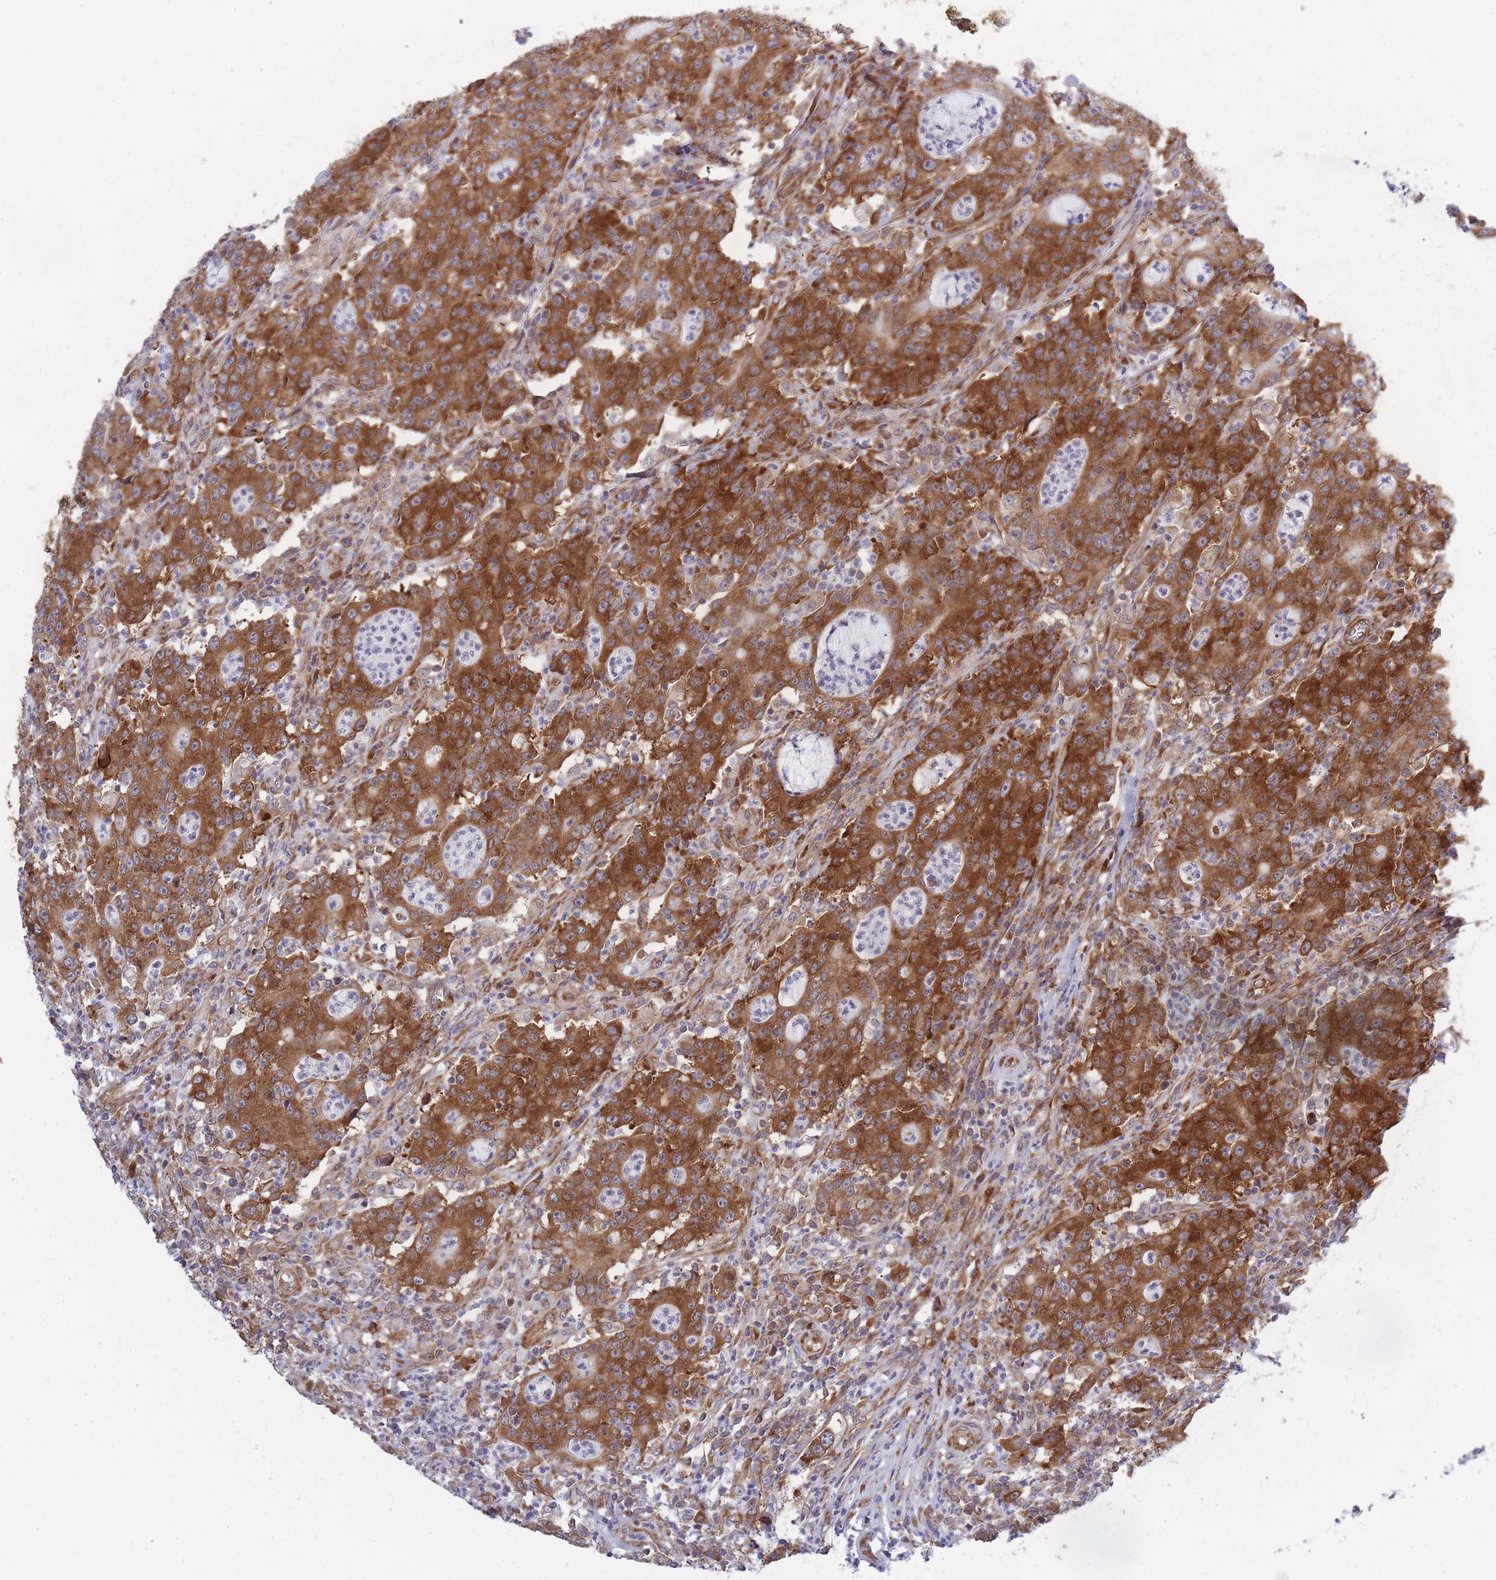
{"staining": {"intensity": "strong", "quantity": ">75%", "location": "cytoplasmic/membranous"}, "tissue": "colorectal cancer", "cell_type": "Tumor cells", "image_type": "cancer", "snomed": [{"axis": "morphology", "description": "Adenocarcinoma, NOS"}, {"axis": "topography", "description": "Colon"}], "caption": "Immunohistochemical staining of colorectal adenocarcinoma reveals strong cytoplasmic/membranous protein positivity in approximately >75% of tumor cells.", "gene": "CCDC124", "patient": {"sex": "male", "age": 83}}